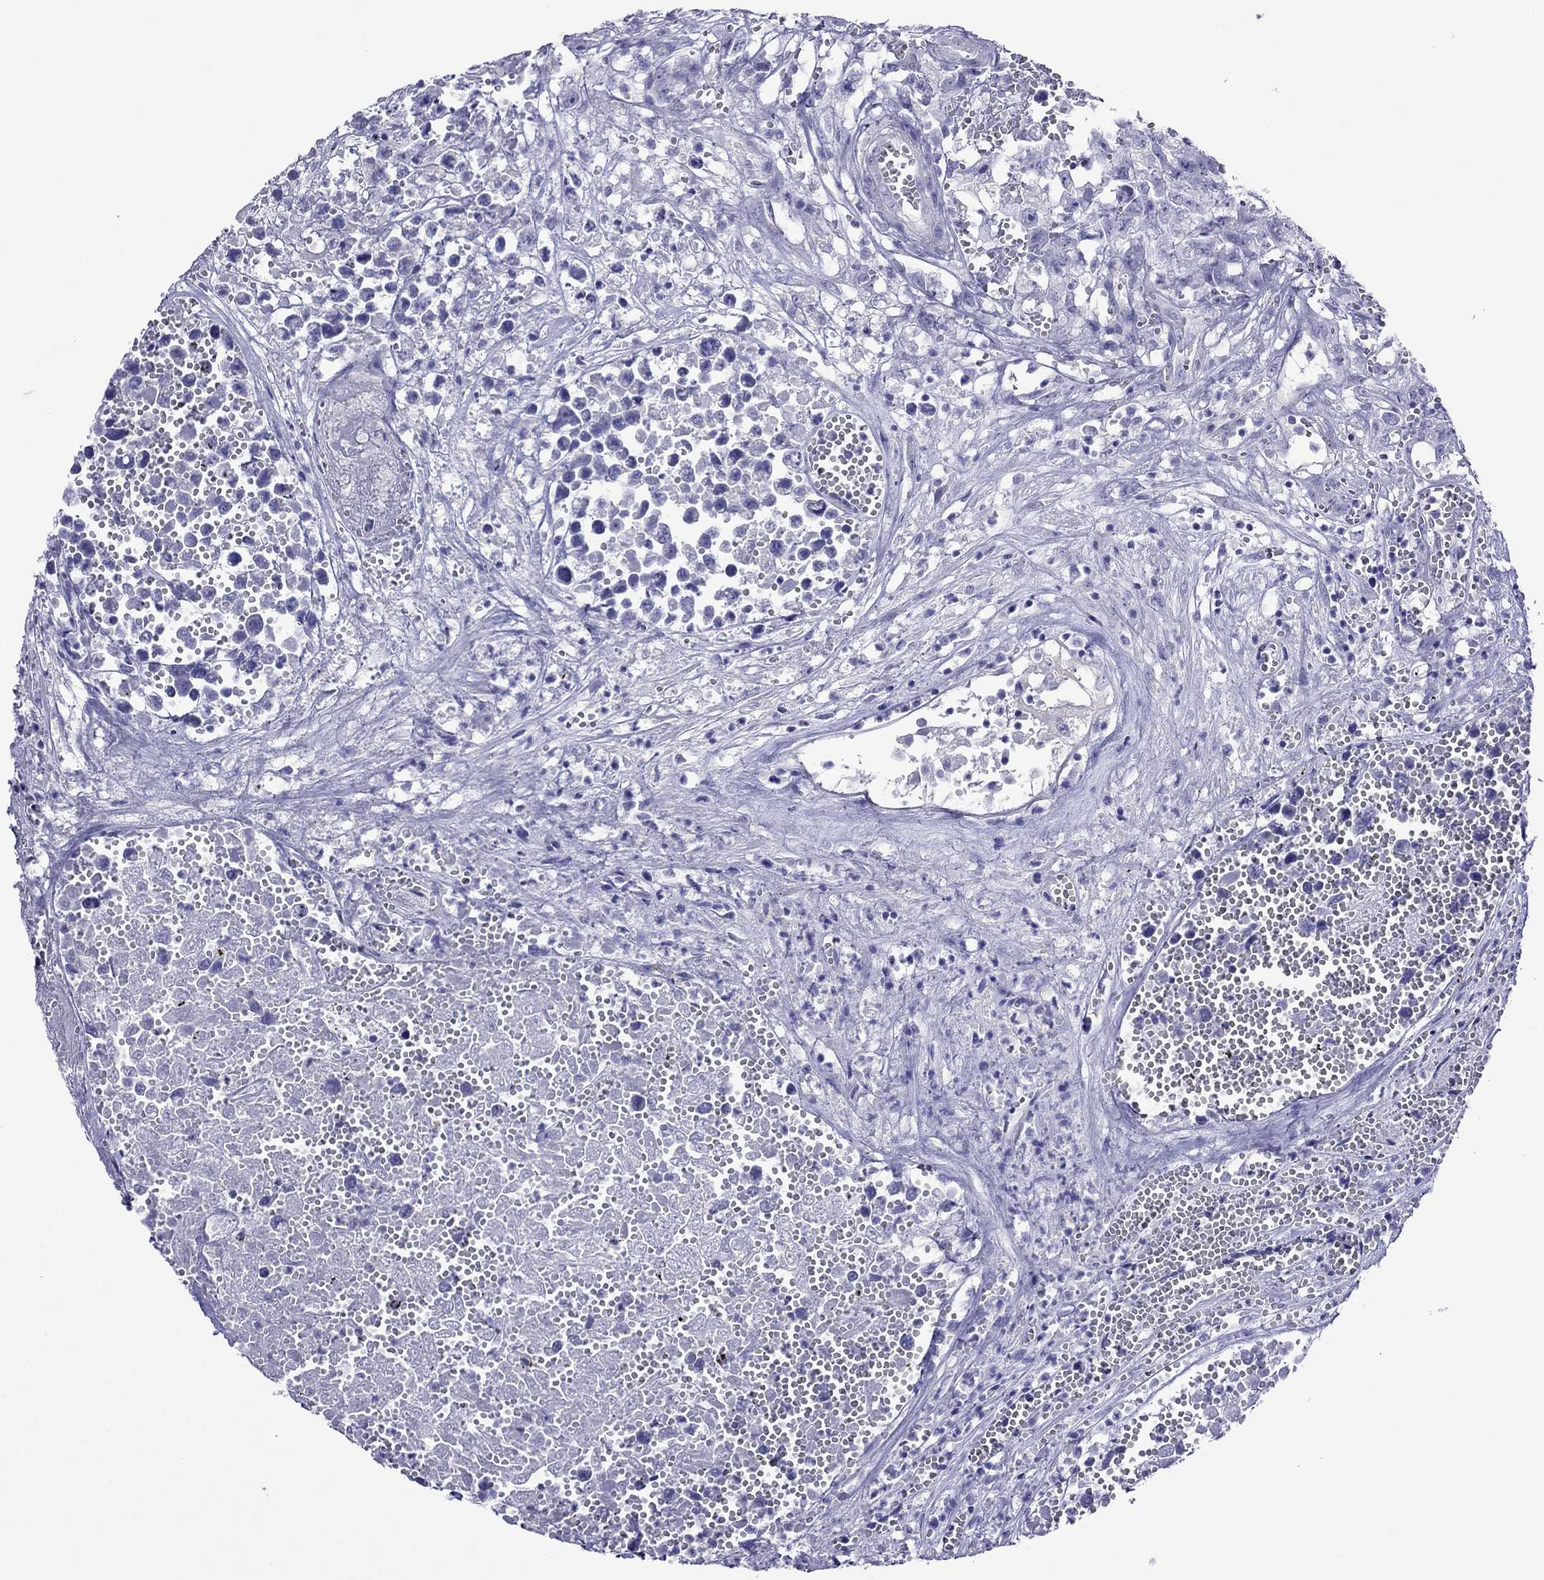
{"staining": {"intensity": "negative", "quantity": "none", "location": "none"}, "tissue": "testis cancer", "cell_type": "Tumor cells", "image_type": "cancer", "snomed": [{"axis": "morphology", "description": "Seminoma, NOS"}, {"axis": "morphology", "description": "Carcinoma, Embryonal, NOS"}, {"axis": "topography", "description": "Testis"}], "caption": "Tumor cells show no significant protein positivity in testis cancer.", "gene": "PCDHA6", "patient": {"sex": "male", "age": 22}}